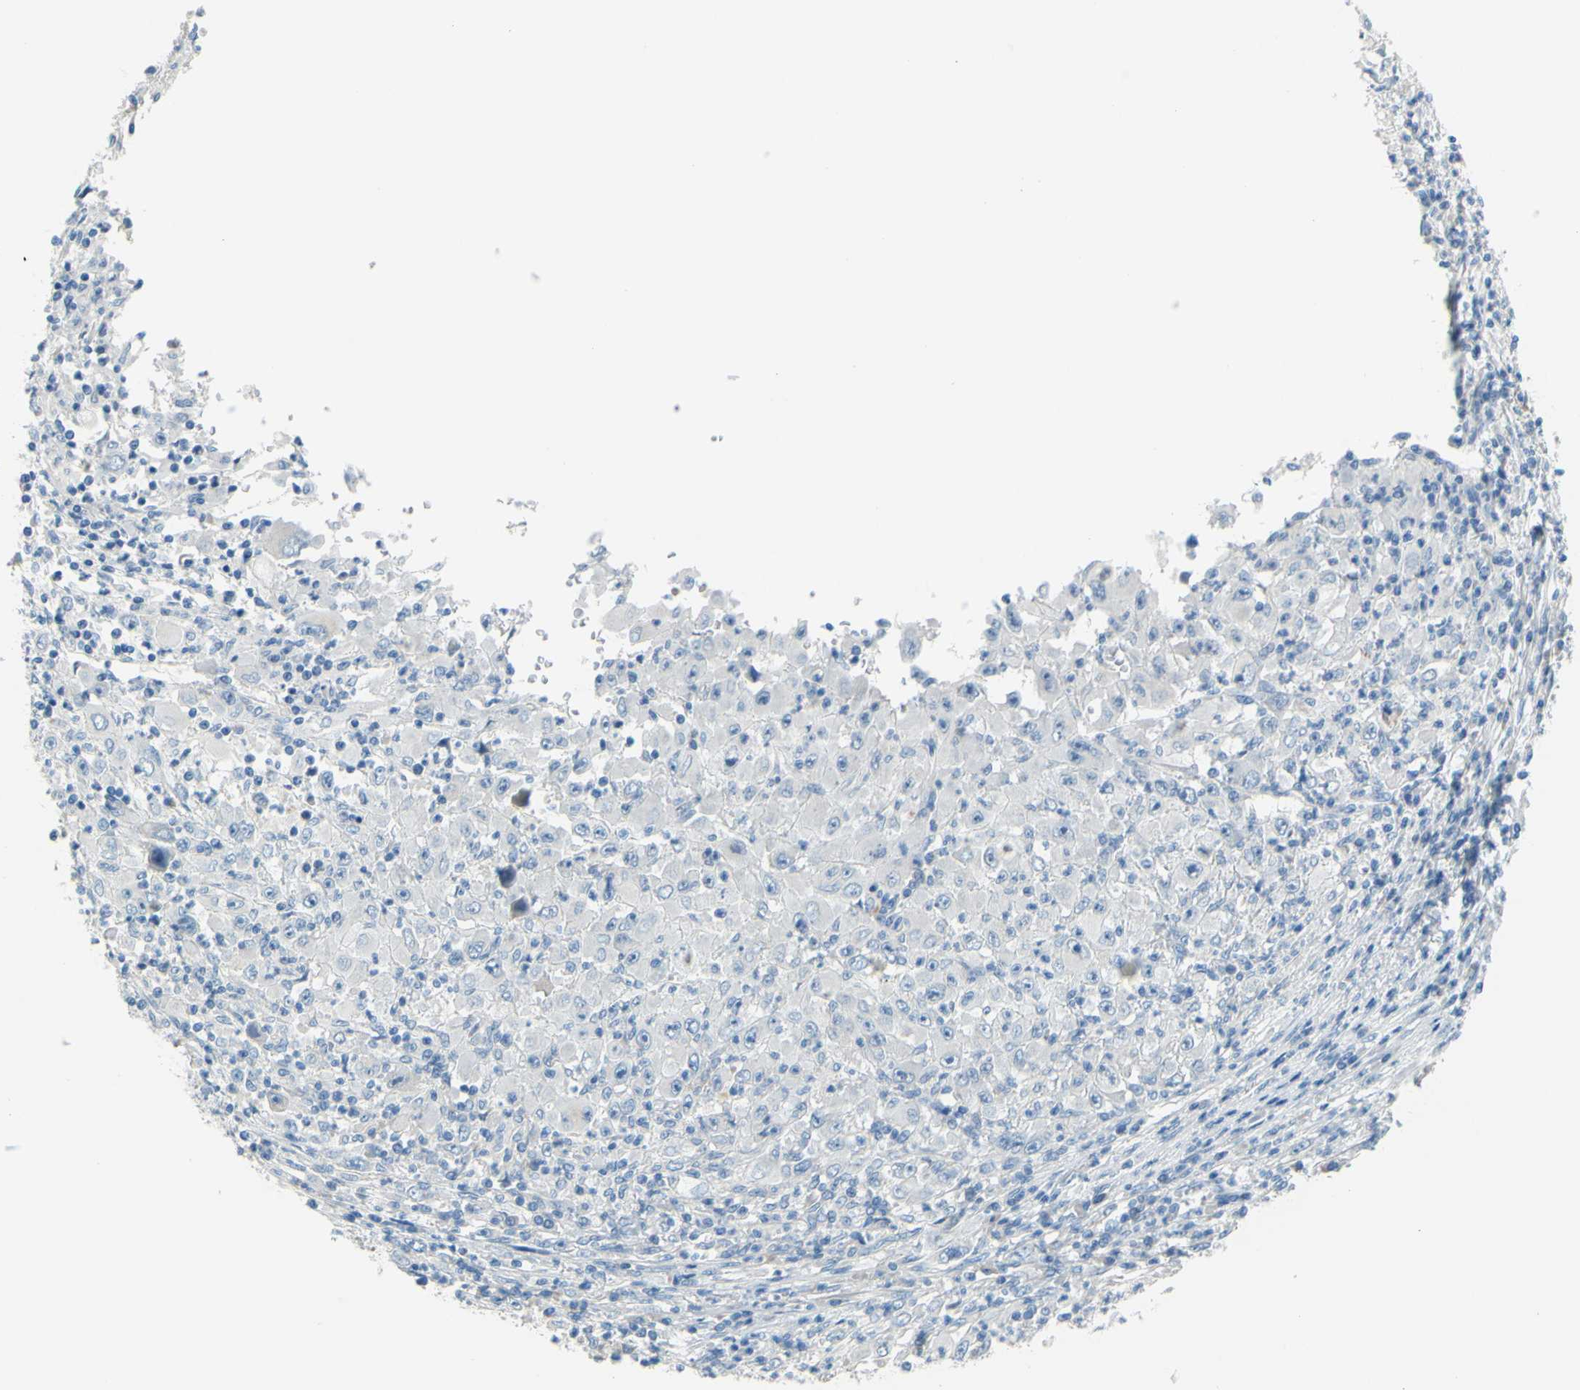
{"staining": {"intensity": "negative", "quantity": "none", "location": "none"}, "tissue": "melanoma", "cell_type": "Tumor cells", "image_type": "cancer", "snomed": [{"axis": "morphology", "description": "Malignant melanoma, Metastatic site"}, {"axis": "topography", "description": "Skin"}], "caption": "Immunohistochemistry micrograph of neoplastic tissue: human melanoma stained with DAB reveals no significant protein expression in tumor cells. (DAB (3,3'-diaminobenzidine) immunohistochemistry (IHC) with hematoxylin counter stain).", "gene": "SLC1A2", "patient": {"sex": "female", "age": 56}}